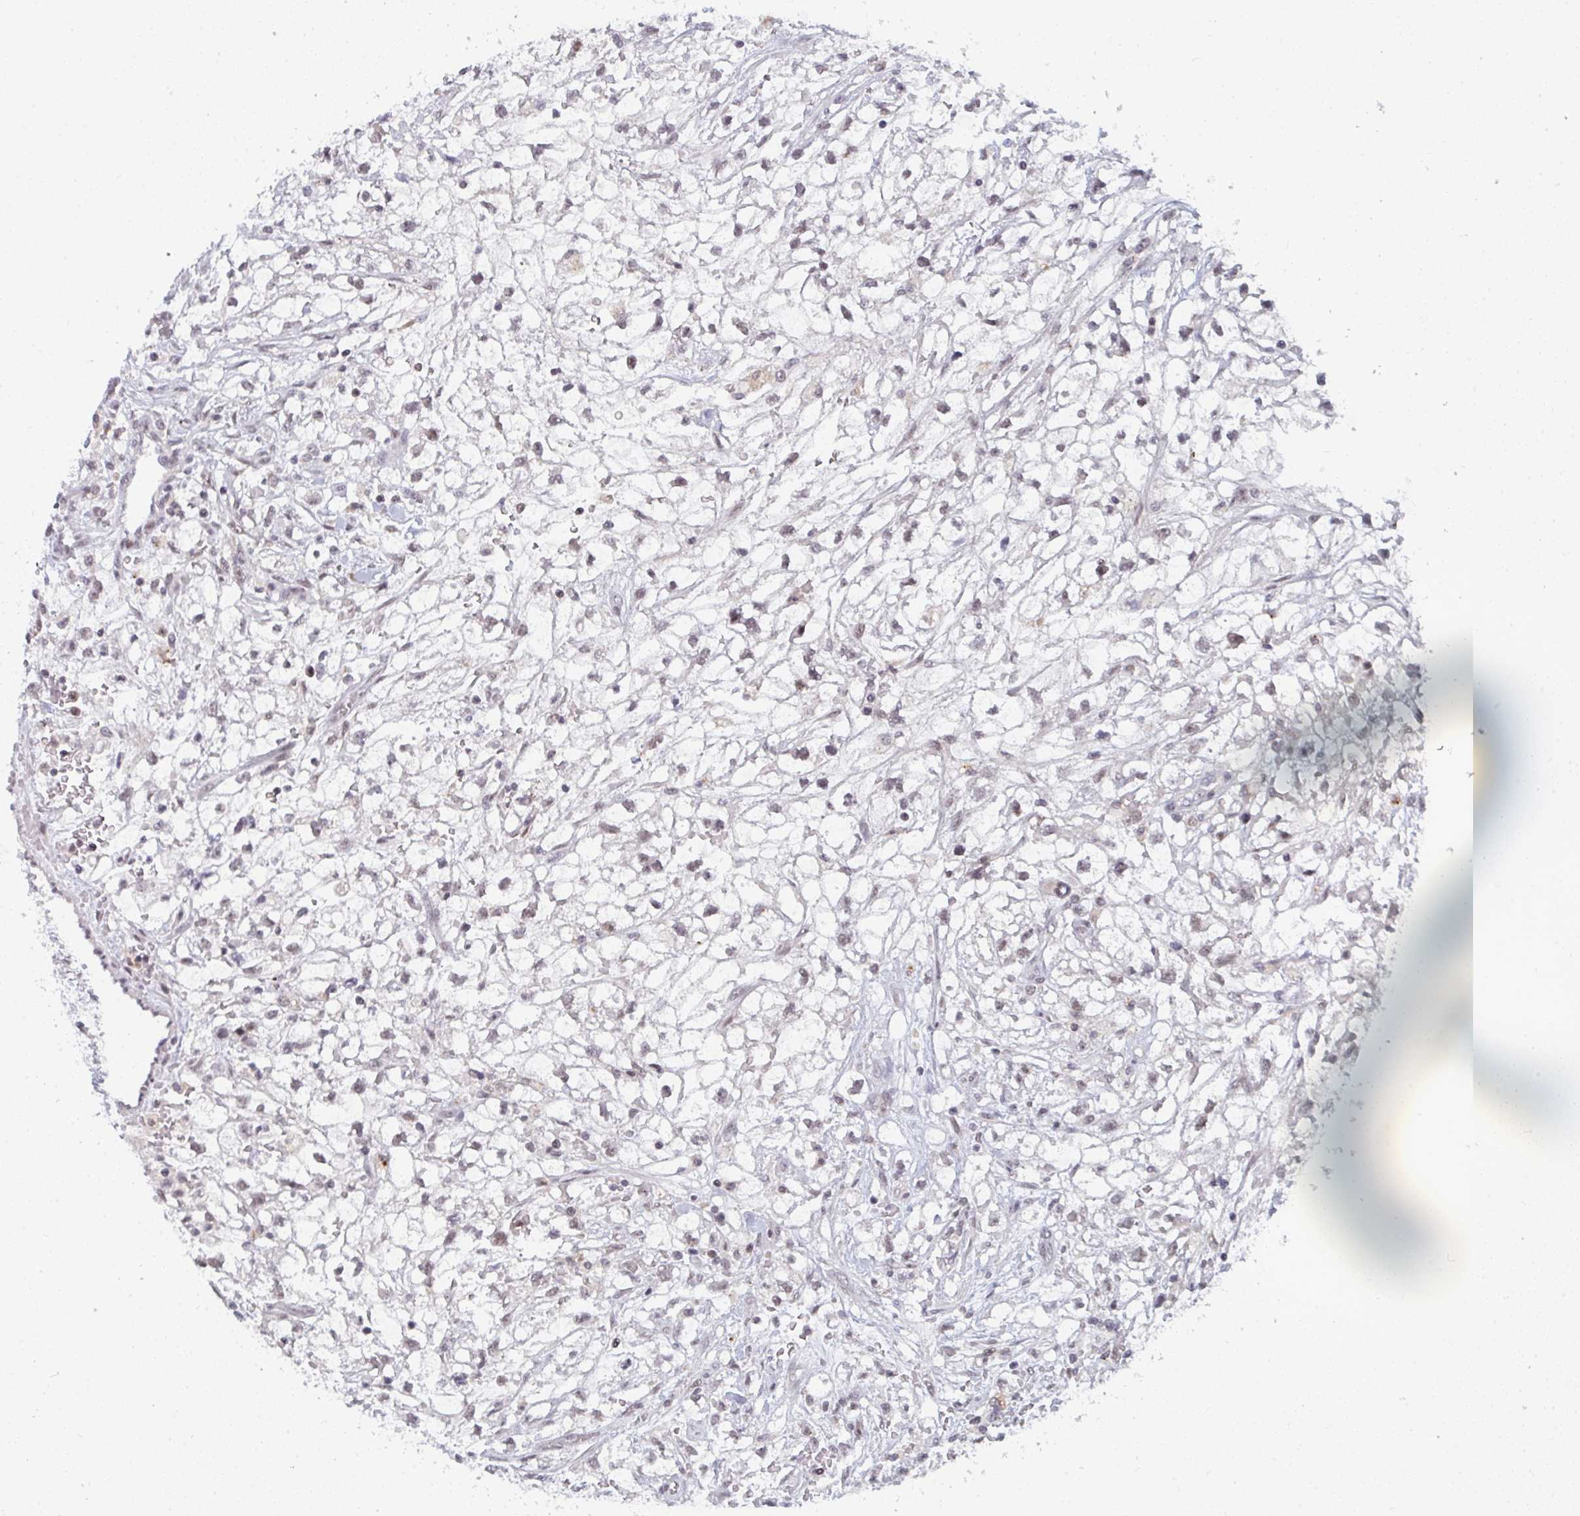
{"staining": {"intensity": "moderate", "quantity": ">75%", "location": "nuclear"}, "tissue": "renal cancer", "cell_type": "Tumor cells", "image_type": "cancer", "snomed": [{"axis": "morphology", "description": "Adenocarcinoma, NOS"}, {"axis": "topography", "description": "Kidney"}], "caption": "The histopathology image shows a brown stain indicating the presence of a protein in the nuclear of tumor cells in renal adenocarcinoma. The staining was performed using DAB (3,3'-diaminobenzidine), with brown indicating positive protein expression. Nuclei are stained blue with hematoxylin.", "gene": "ATF1", "patient": {"sex": "male", "age": 59}}